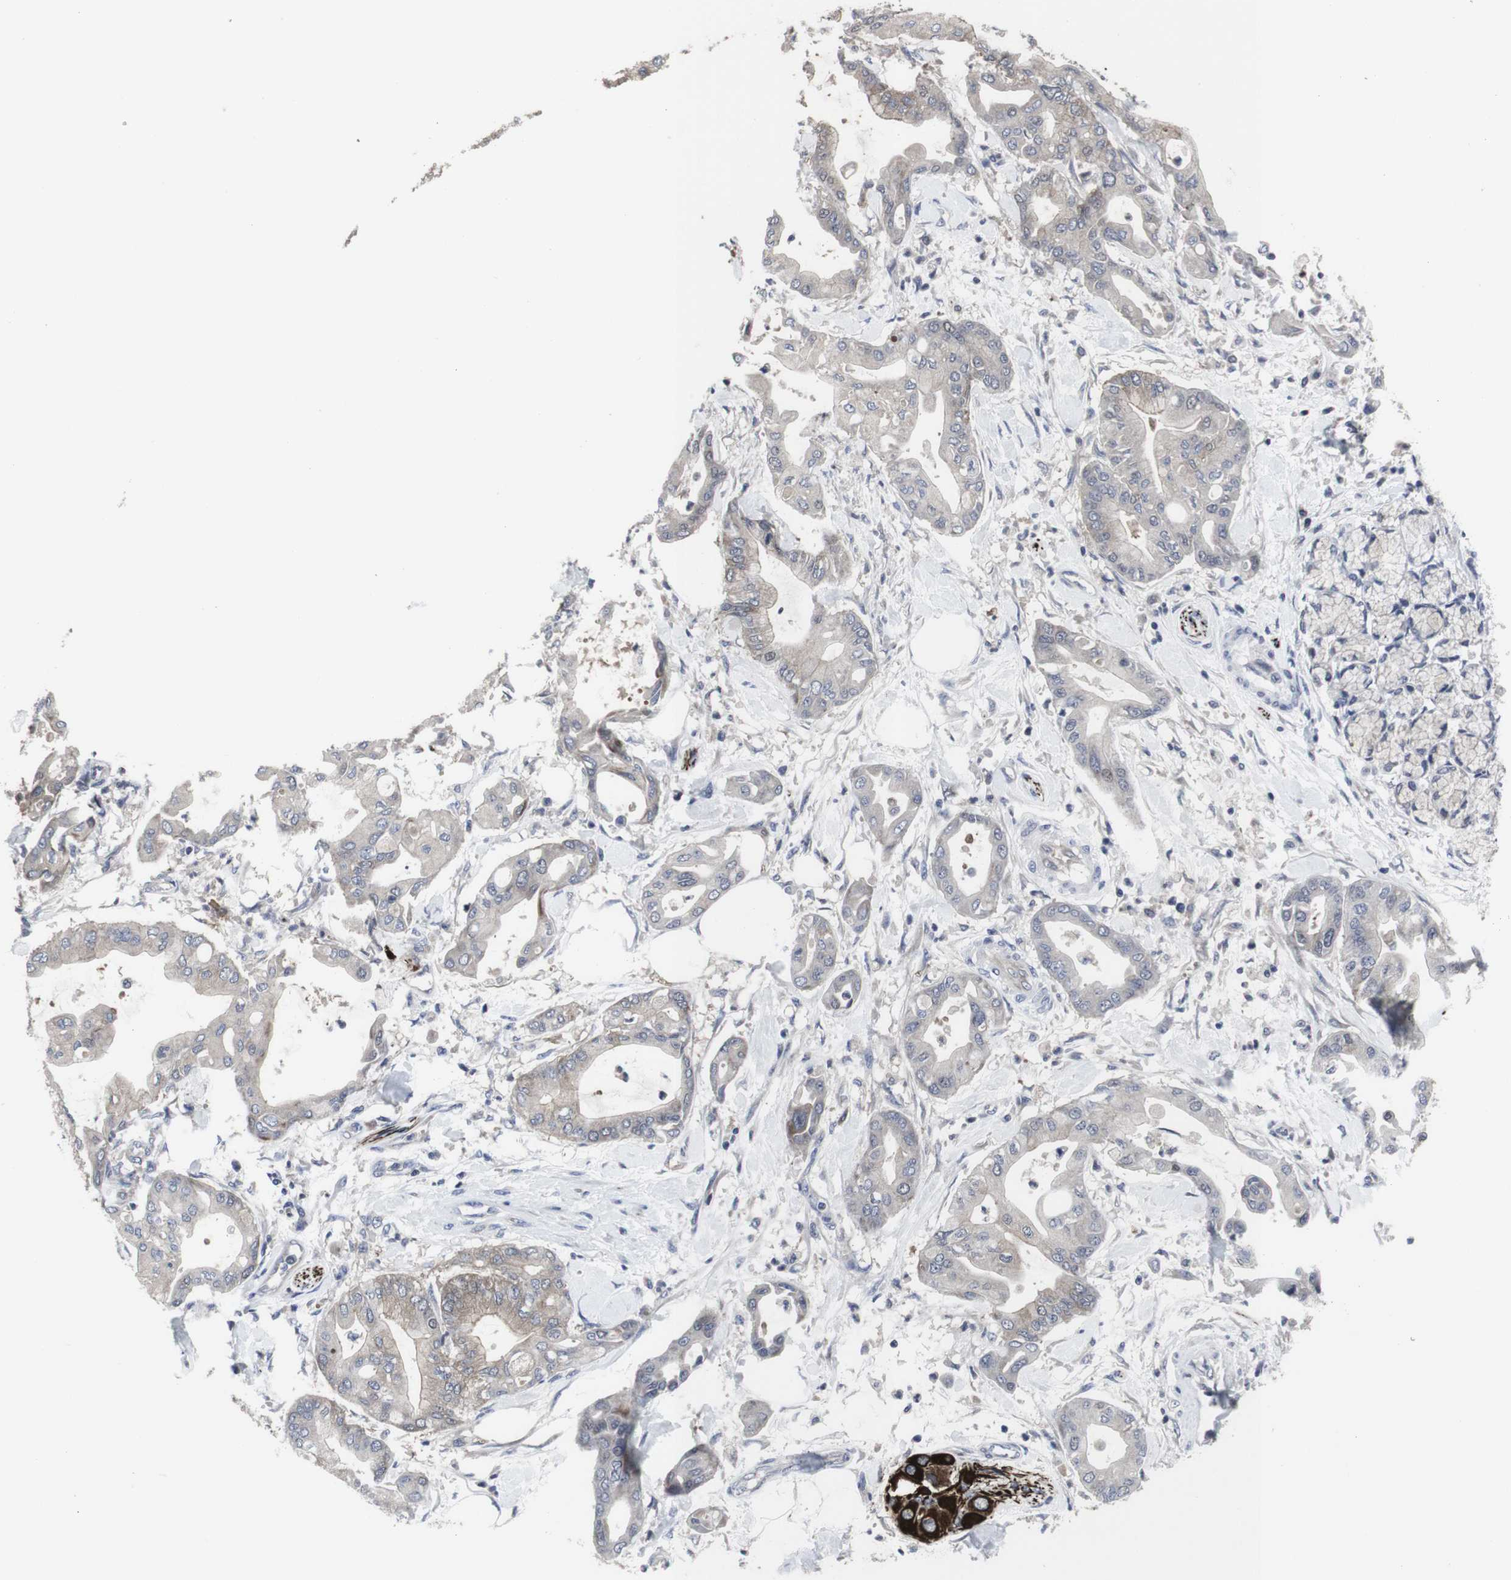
{"staining": {"intensity": "moderate", "quantity": "25%-75%", "location": "cytoplasmic/membranous"}, "tissue": "pancreatic cancer", "cell_type": "Tumor cells", "image_type": "cancer", "snomed": [{"axis": "morphology", "description": "Adenocarcinoma, NOS"}, {"axis": "morphology", "description": "Adenocarcinoma, metastatic, NOS"}, {"axis": "topography", "description": "Lymph node"}, {"axis": "topography", "description": "Pancreas"}, {"axis": "topography", "description": "Duodenum"}], "caption": "Pancreatic cancer (metastatic adenocarcinoma) tissue demonstrates moderate cytoplasmic/membranous expression in approximately 25%-75% of tumor cells", "gene": "HPRT1", "patient": {"sex": "female", "age": 64}}